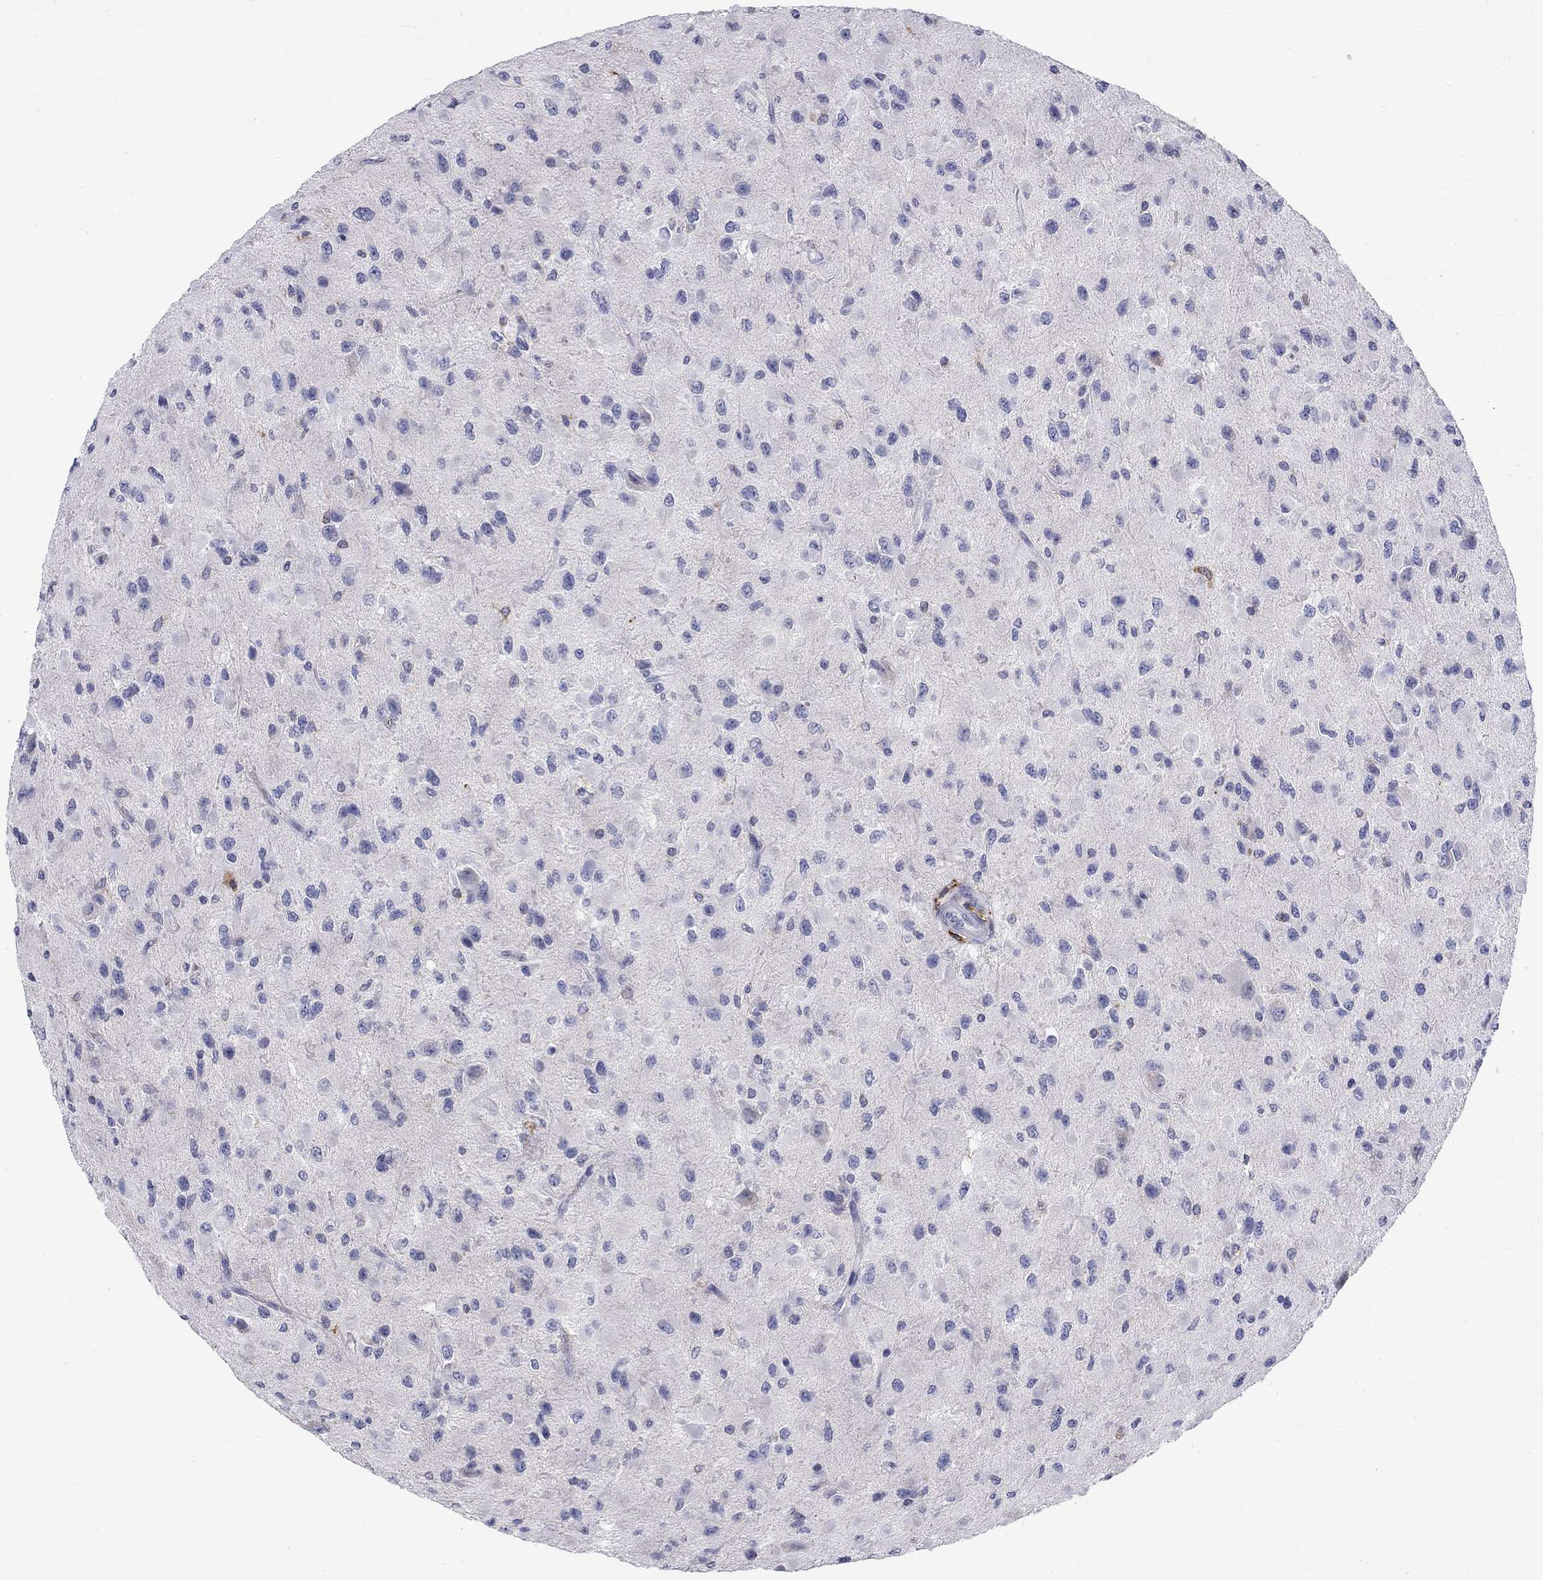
{"staining": {"intensity": "negative", "quantity": "none", "location": "none"}, "tissue": "glioma", "cell_type": "Tumor cells", "image_type": "cancer", "snomed": [{"axis": "morphology", "description": "Glioma, malignant, High grade"}, {"axis": "topography", "description": "Cerebral cortex"}], "caption": "Immunohistochemistry of malignant glioma (high-grade) shows no positivity in tumor cells.", "gene": "AGER", "patient": {"sex": "male", "age": 35}}